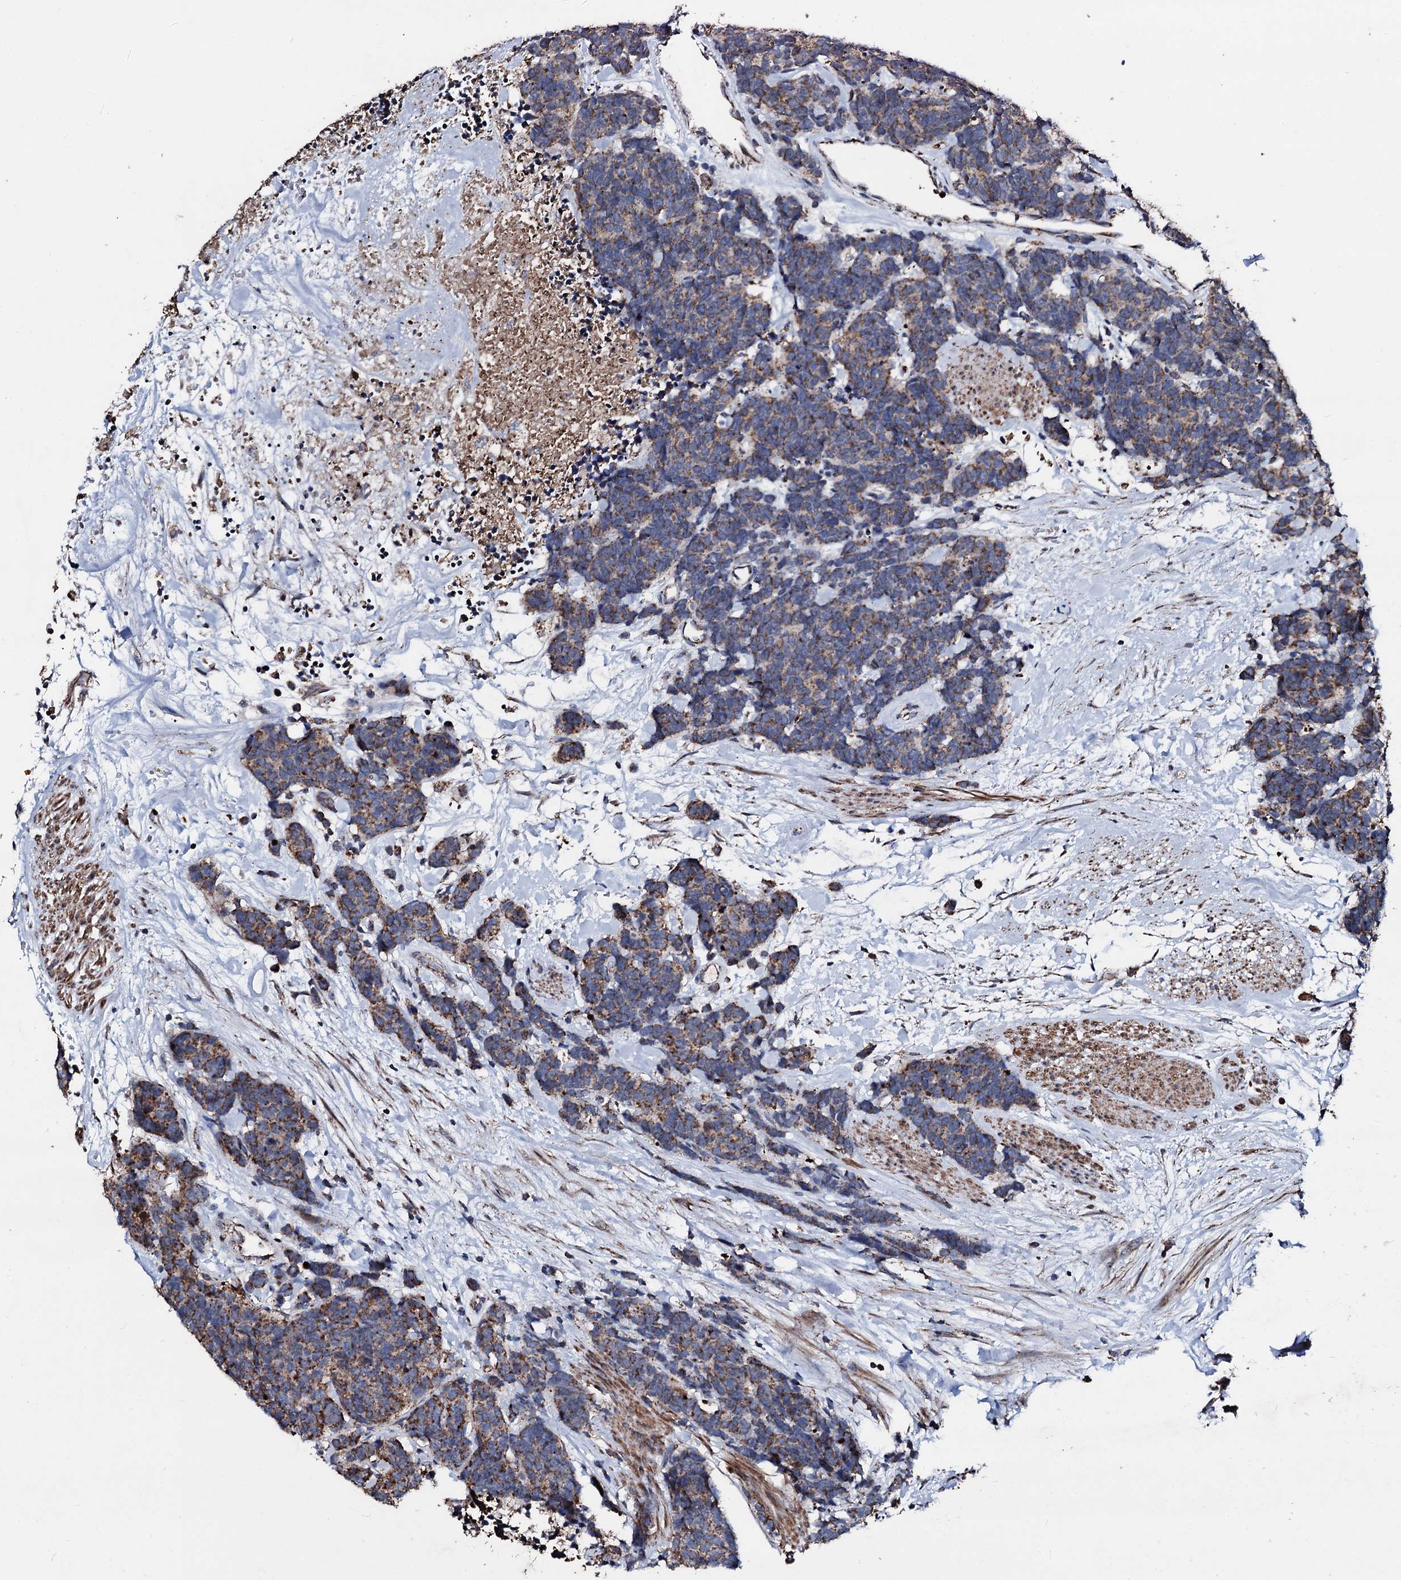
{"staining": {"intensity": "moderate", "quantity": ">75%", "location": "cytoplasmic/membranous"}, "tissue": "carcinoid", "cell_type": "Tumor cells", "image_type": "cancer", "snomed": [{"axis": "morphology", "description": "Carcinoma, NOS"}, {"axis": "morphology", "description": "Carcinoid, malignant, NOS"}, {"axis": "topography", "description": "Urinary bladder"}], "caption": "Immunohistochemistry of carcinoid demonstrates medium levels of moderate cytoplasmic/membranous staining in approximately >75% of tumor cells.", "gene": "DYNC2I2", "patient": {"sex": "male", "age": 57}}